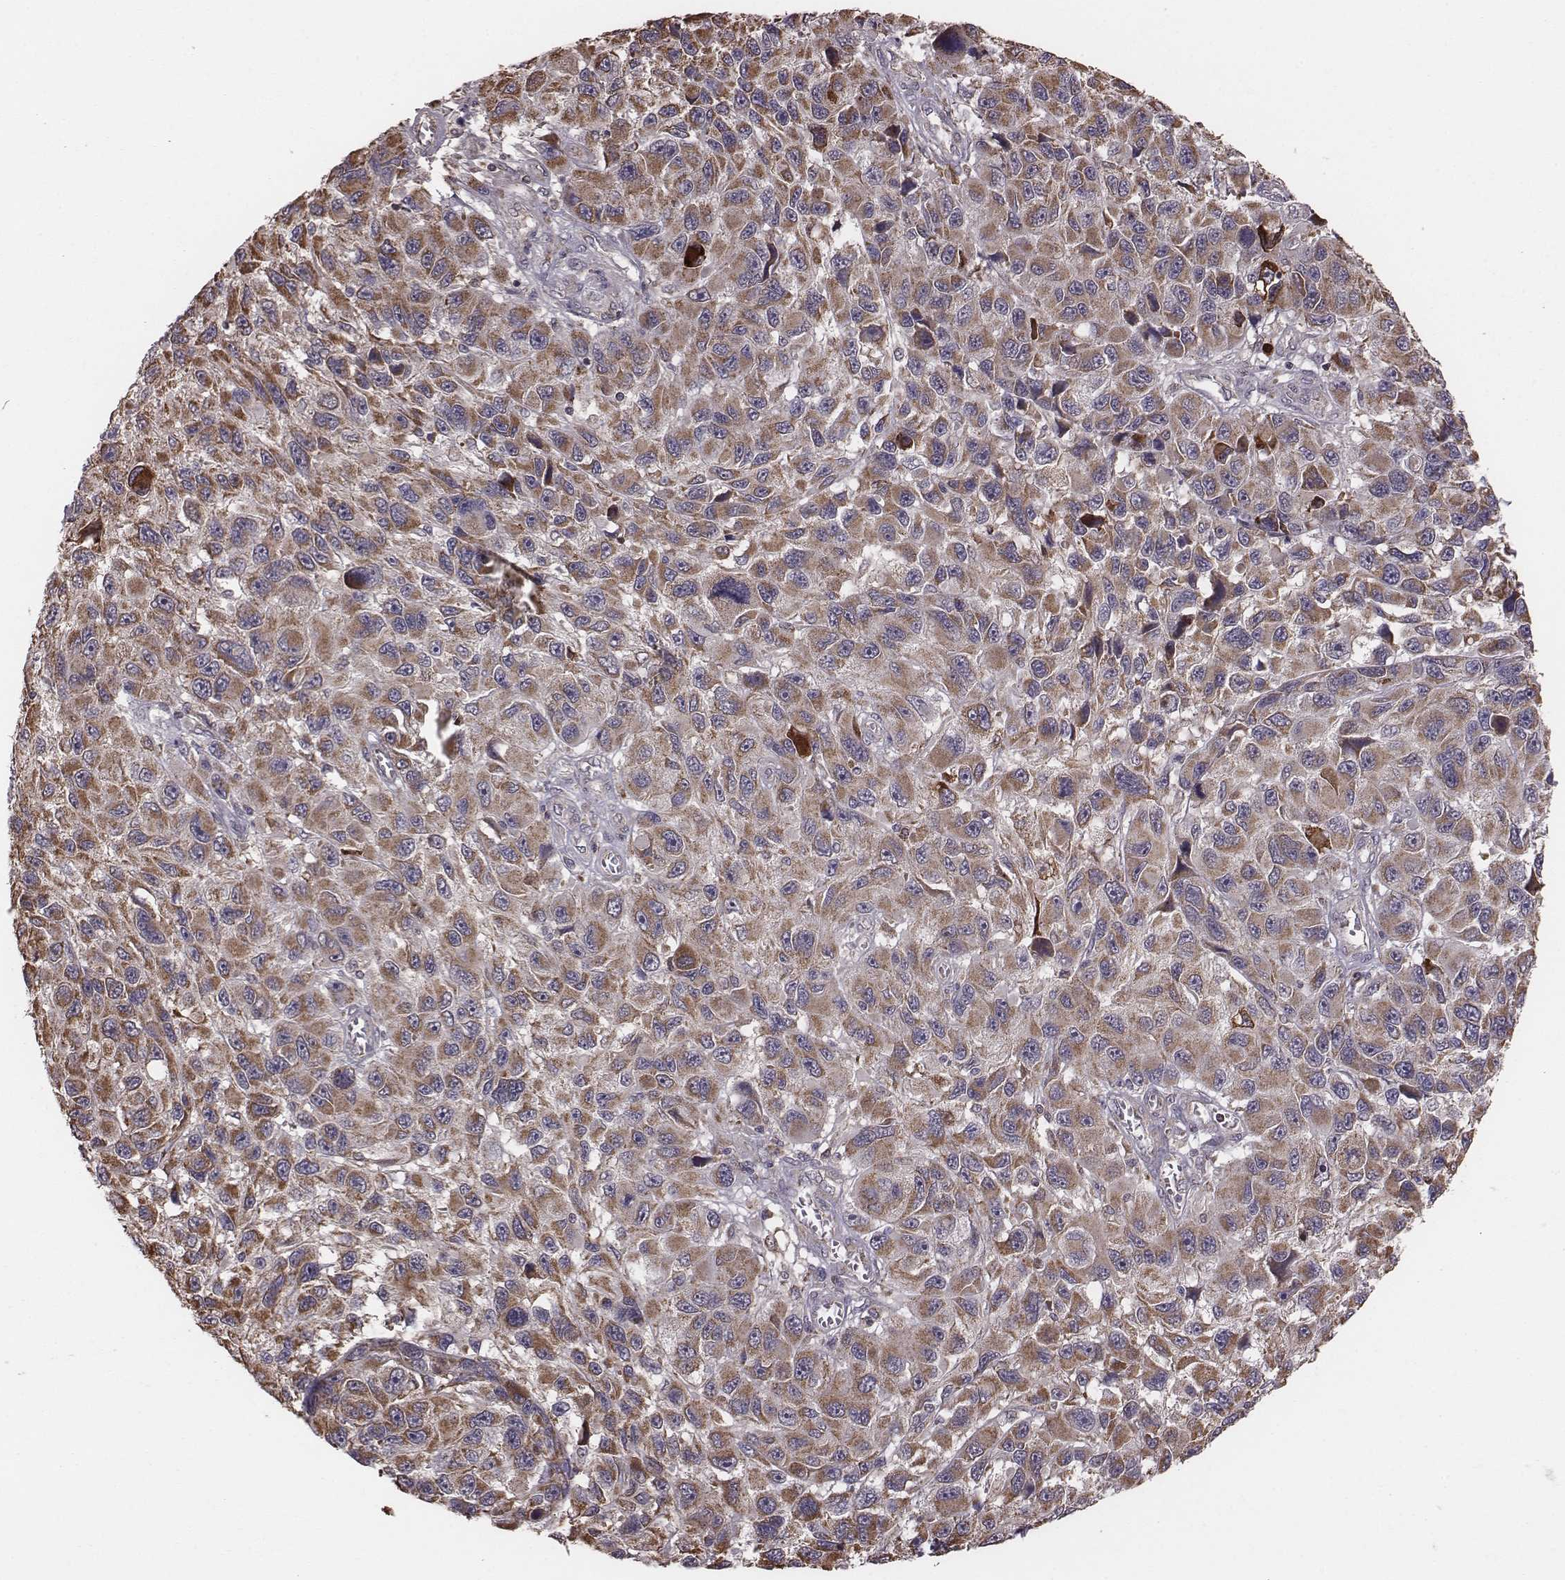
{"staining": {"intensity": "moderate", "quantity": ">75%", "location": "cytoplasmic/membranous"}, "tissue": "melanoma", "cell_type": "Tumor cells", "image_type": "cancer", "snomed": [{"axis": "morphology", "description": "Malignant melanoma, NOS"}, {"axis": "topography", "description": "Skin"}], "caption": "The photomicrograph demonstrates staining of malignant melanoma, revealing moderate cytoplasmic/membranous protein staining (brown color) within tumor cells. (brown staining indicates protein expression, while blue staining denotes nuclei).", "gene": "PDCD2L", "patient": {"sex": "male", "age": 53}}